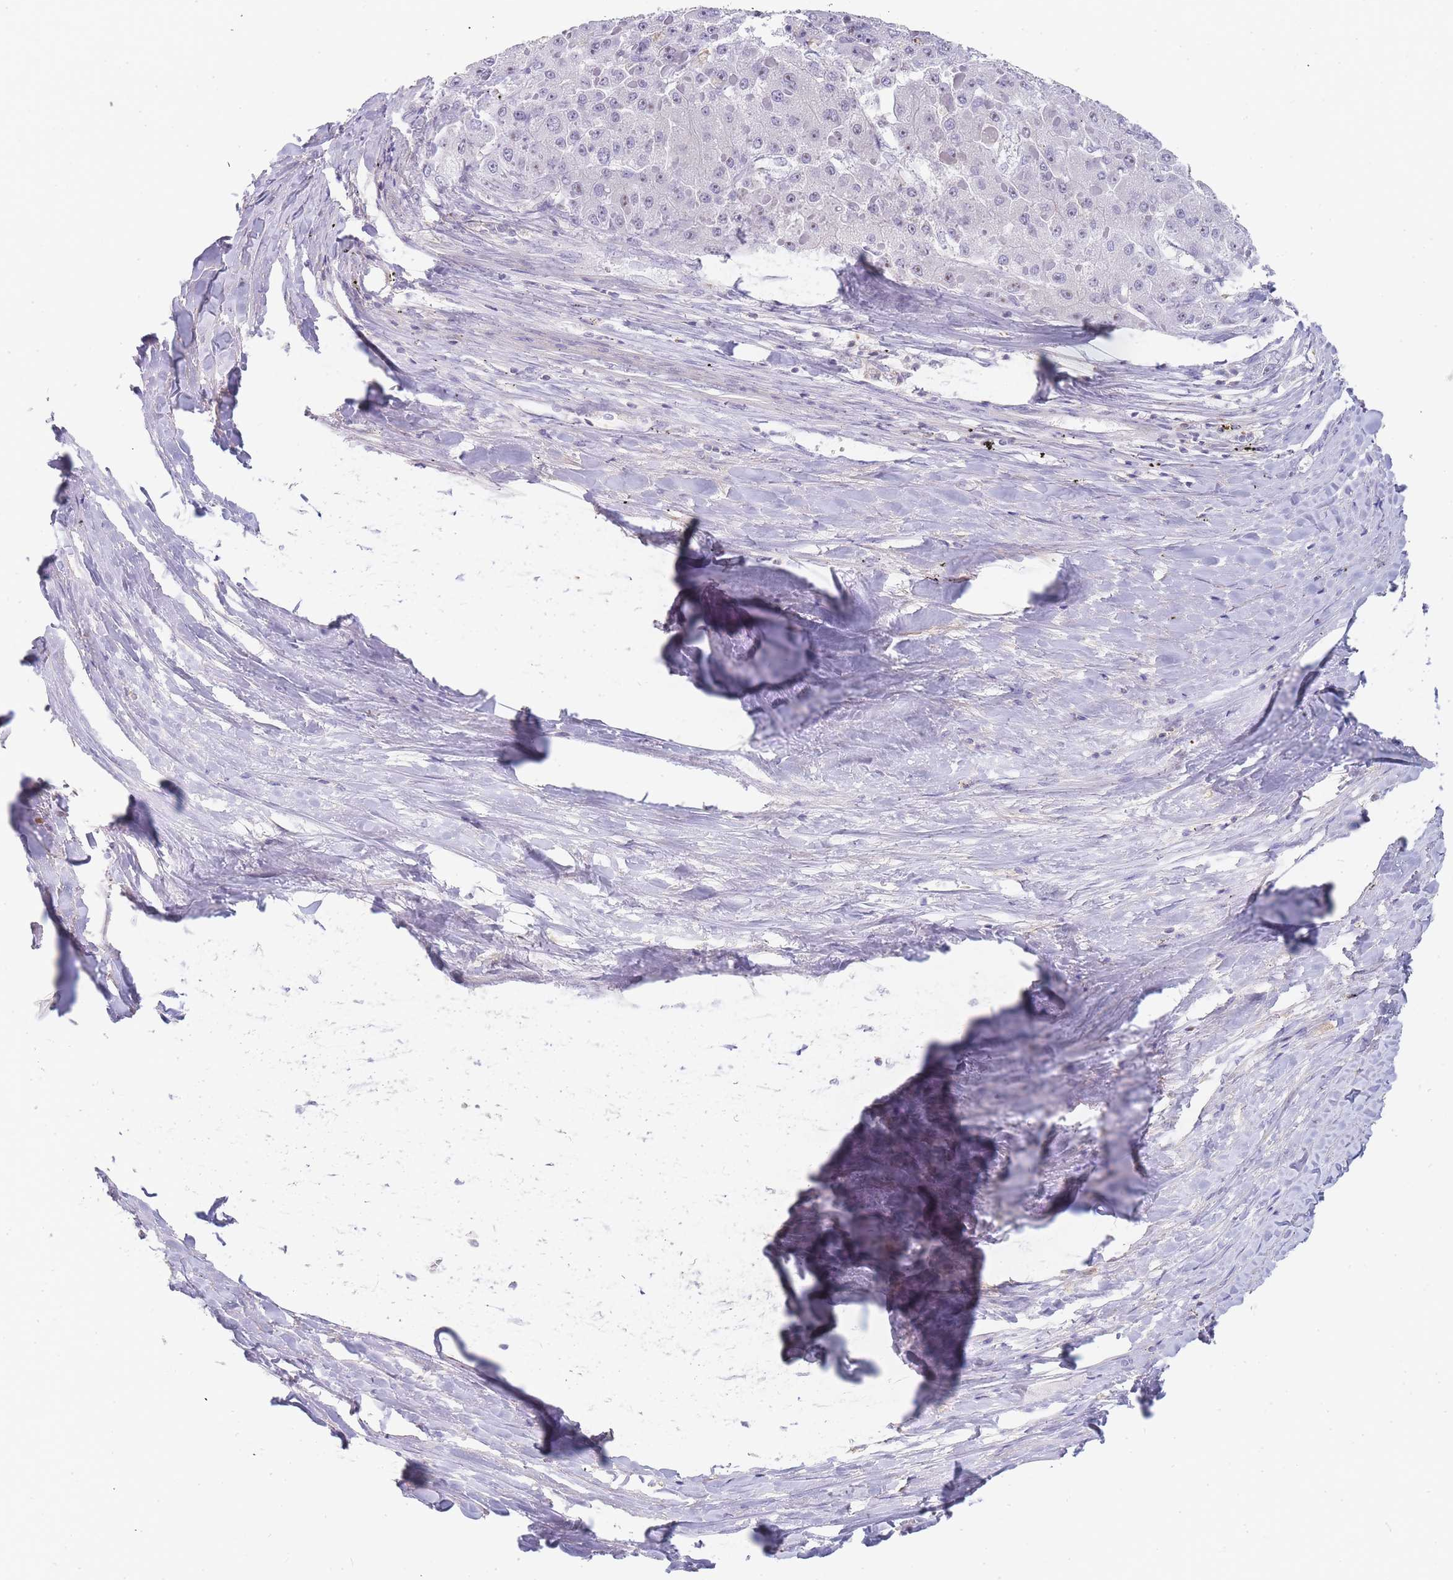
{"staining": {"intensity": "negative", "quantity": "none", "location": "none"}, "tissue": "liver cancer", "cell_type": "Tumor cells", "image_type": "cancer", "snomed": [{"axis": "morphology", "description": "Carcinoma, Hepatocellular, NOS"}, {"axis": "topography", "description": "Liver"}], "caption": "An immunohistochemistry photomicrograph of liver cancer is shown. There is no staining in tumor cells of liver cancer. The staining was performed using DAB (3,3'-diaminobenzidine) to visualize the protein expression in brown, while the nuclei were stained in blue with hematoxylin (Magnification: 20x).", "gene": "NOP14", "patient": {"sex": "female", "age": 73}}